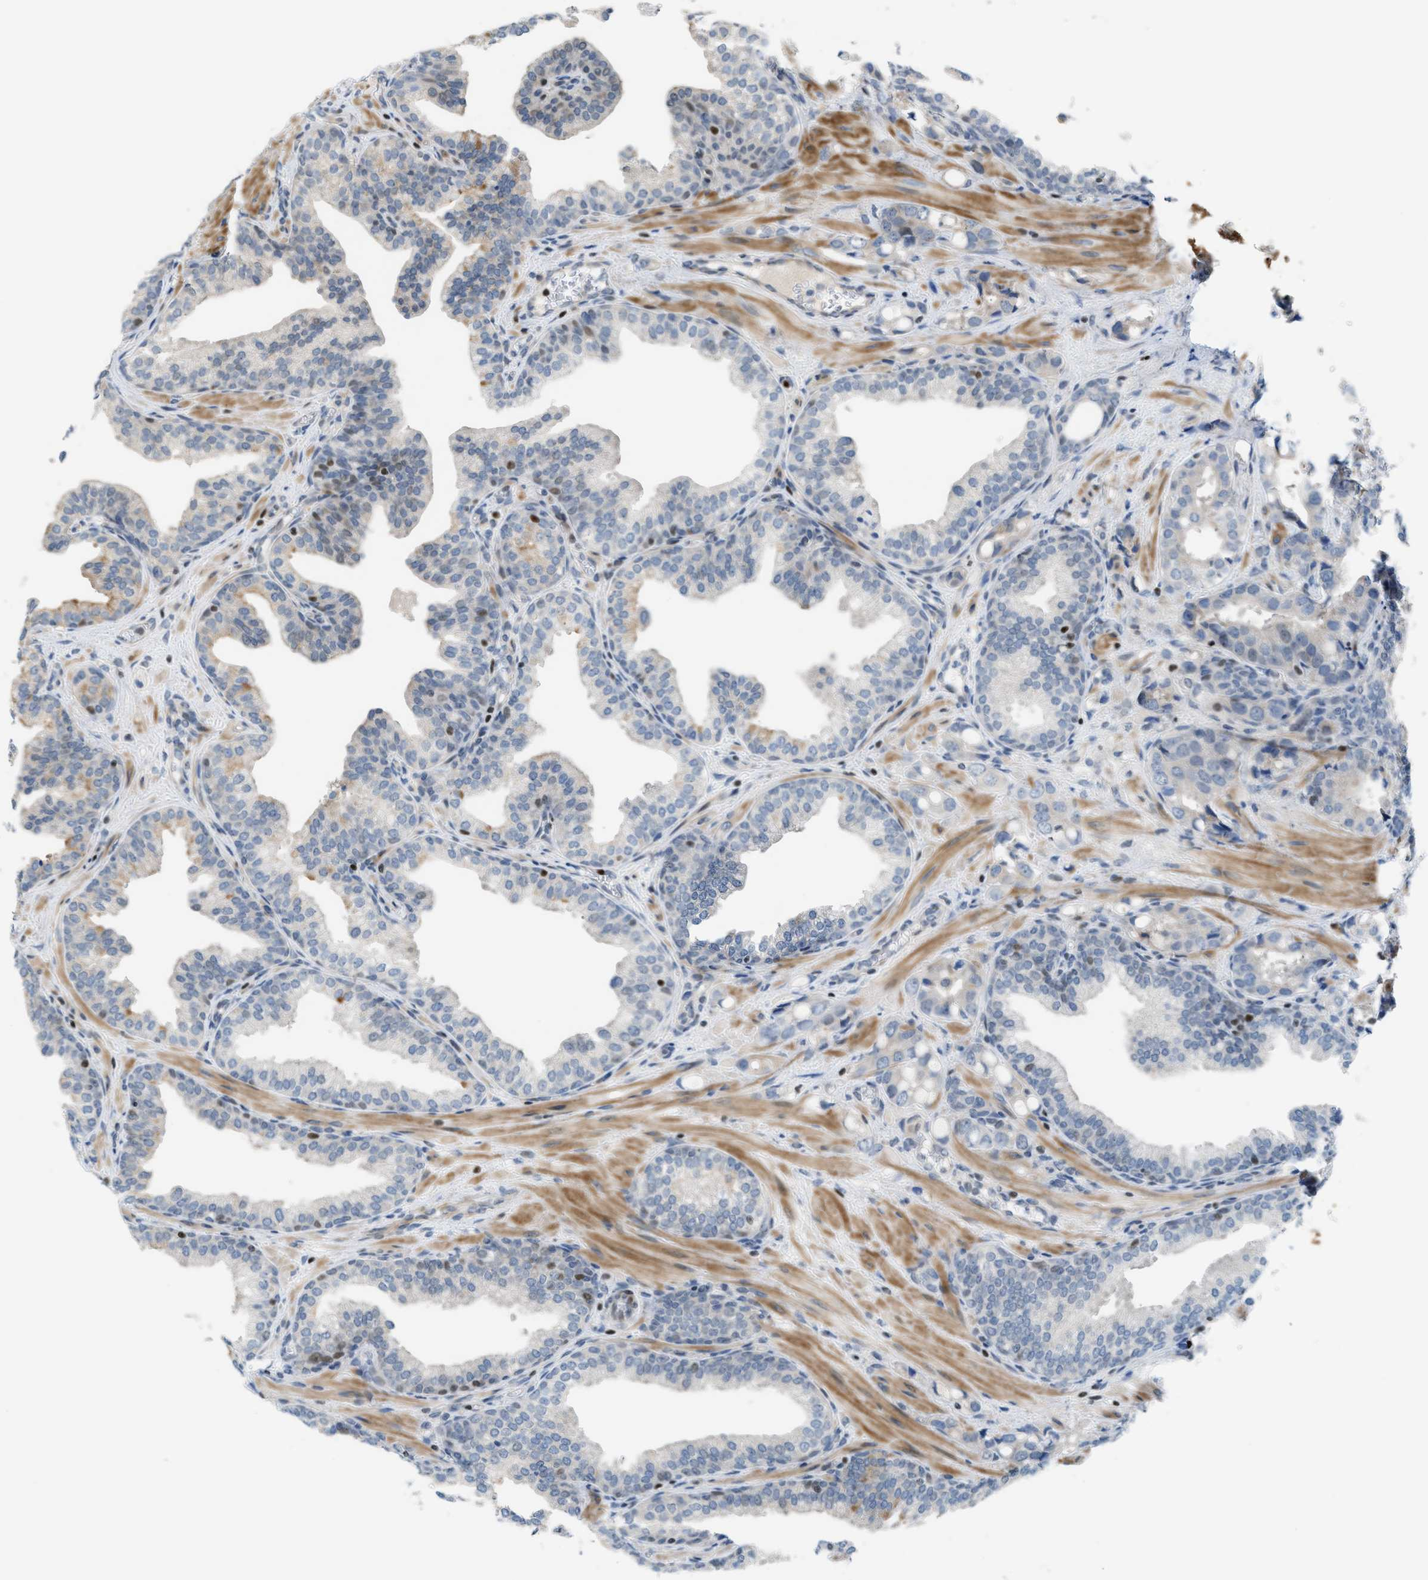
{"staining": {"intensity": "moderate", "quantity": "<25%", "location": "cytoplasmic/membranous"}, "tissue": "prostate cancer", "cell_type": "Tumor cells", "image_type": "cancer", "snomed": [{"axis": "morphology", "description": "Adenocarcinoma, High grade"}, {"axis": "topography", "description": "Prostate"}], "caption": "Protein staining of high-grade adenocarcinoma (prostate) tissue demonstrates moderate cytoplasmic/membranous staining in about <25% of tumor cells.", "gene": "ZNF276", "patient": {"sex": "male", "age": 52}}